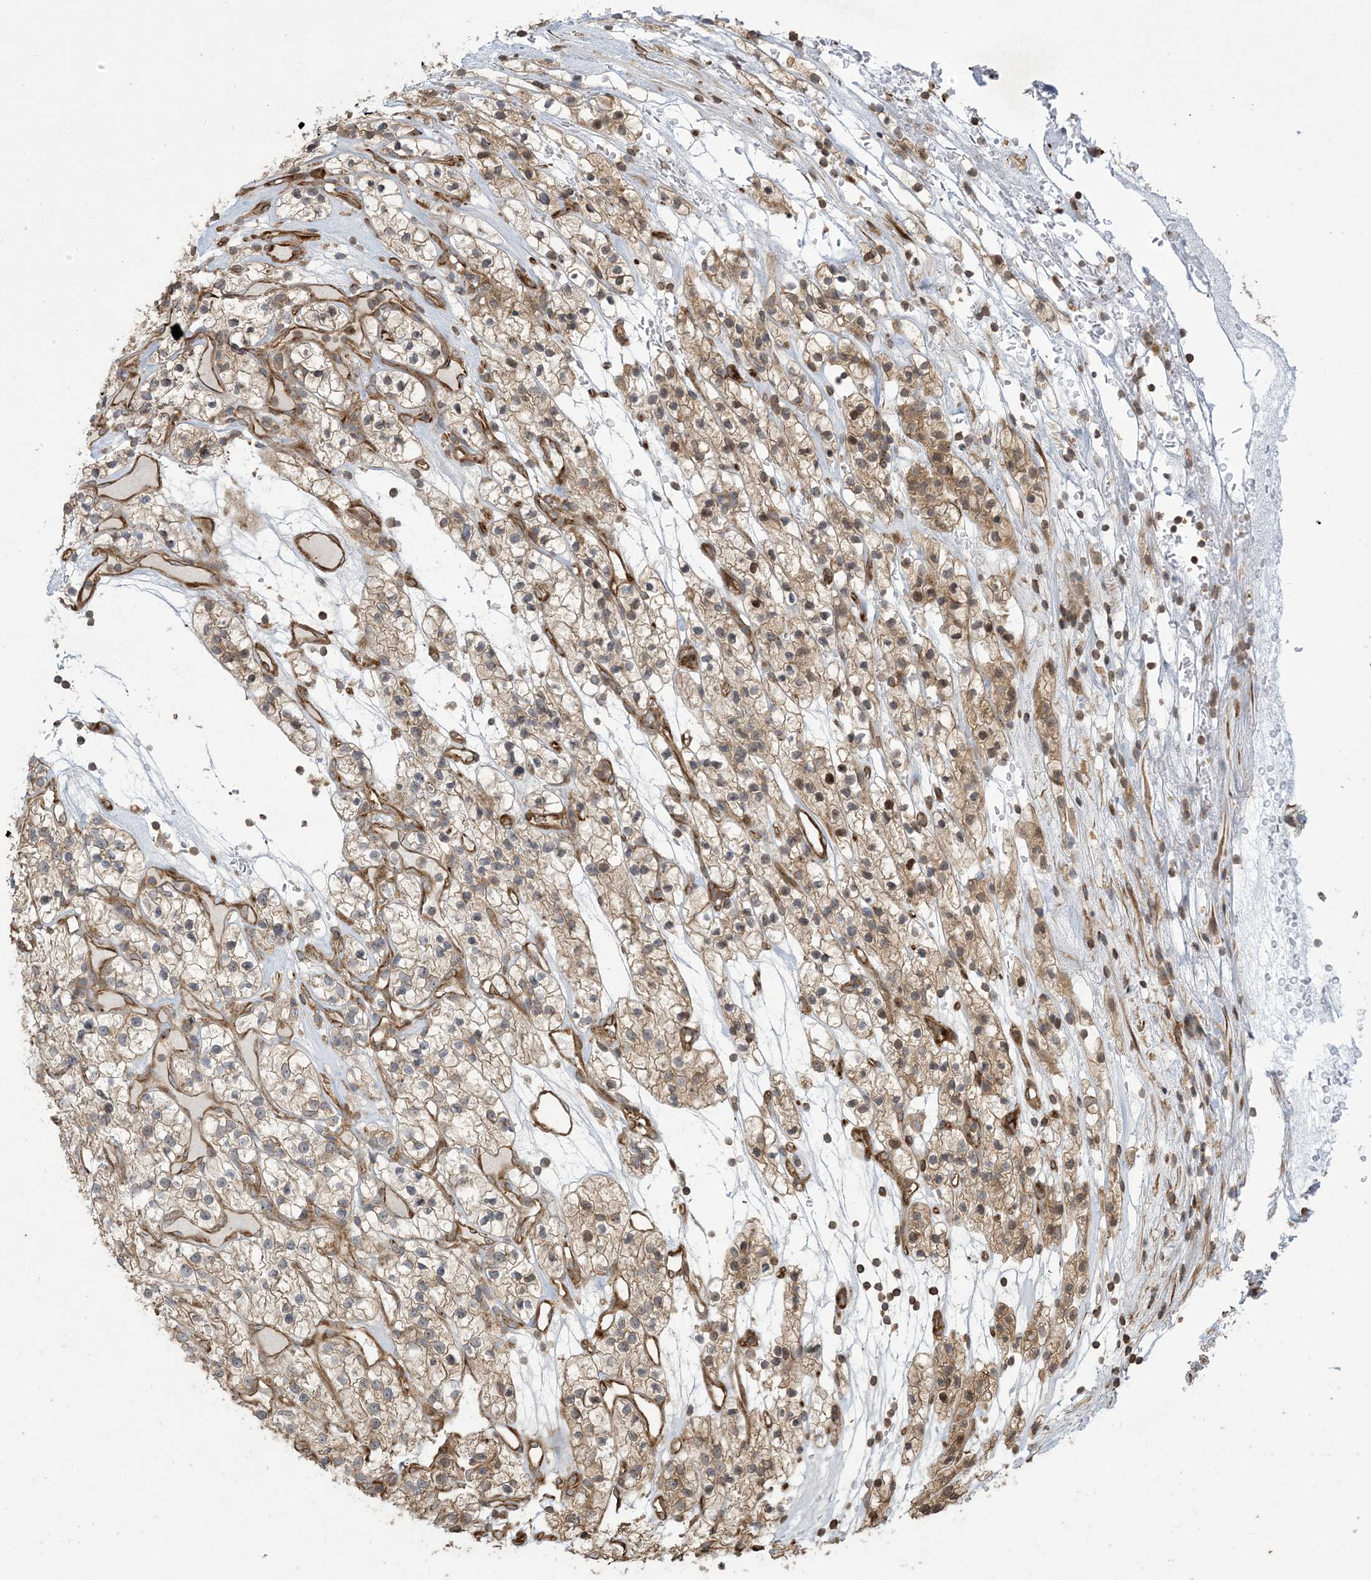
{"staining": {"intensity": "moderate", "quantity": ">75%", "location": "cytoplasmic/membranous"}, "tissue": "renal cancer", "cell_type": "Tumor cells", "image_type": "cancer", "snomed": [{"axis": "morphology", "description": "Adenocarcinoma, NOS"}, {"axis": "topography", "description": "Kidney"}], "caption": "Human renal cancer (adenocarcinoma) stained for a protein (brown) displays moderate cytoplasmic/membranous positive expression in about >75% of tumor cells.", "gene": "KLHL18", "patient": {"sex": "female", "age": 57}}